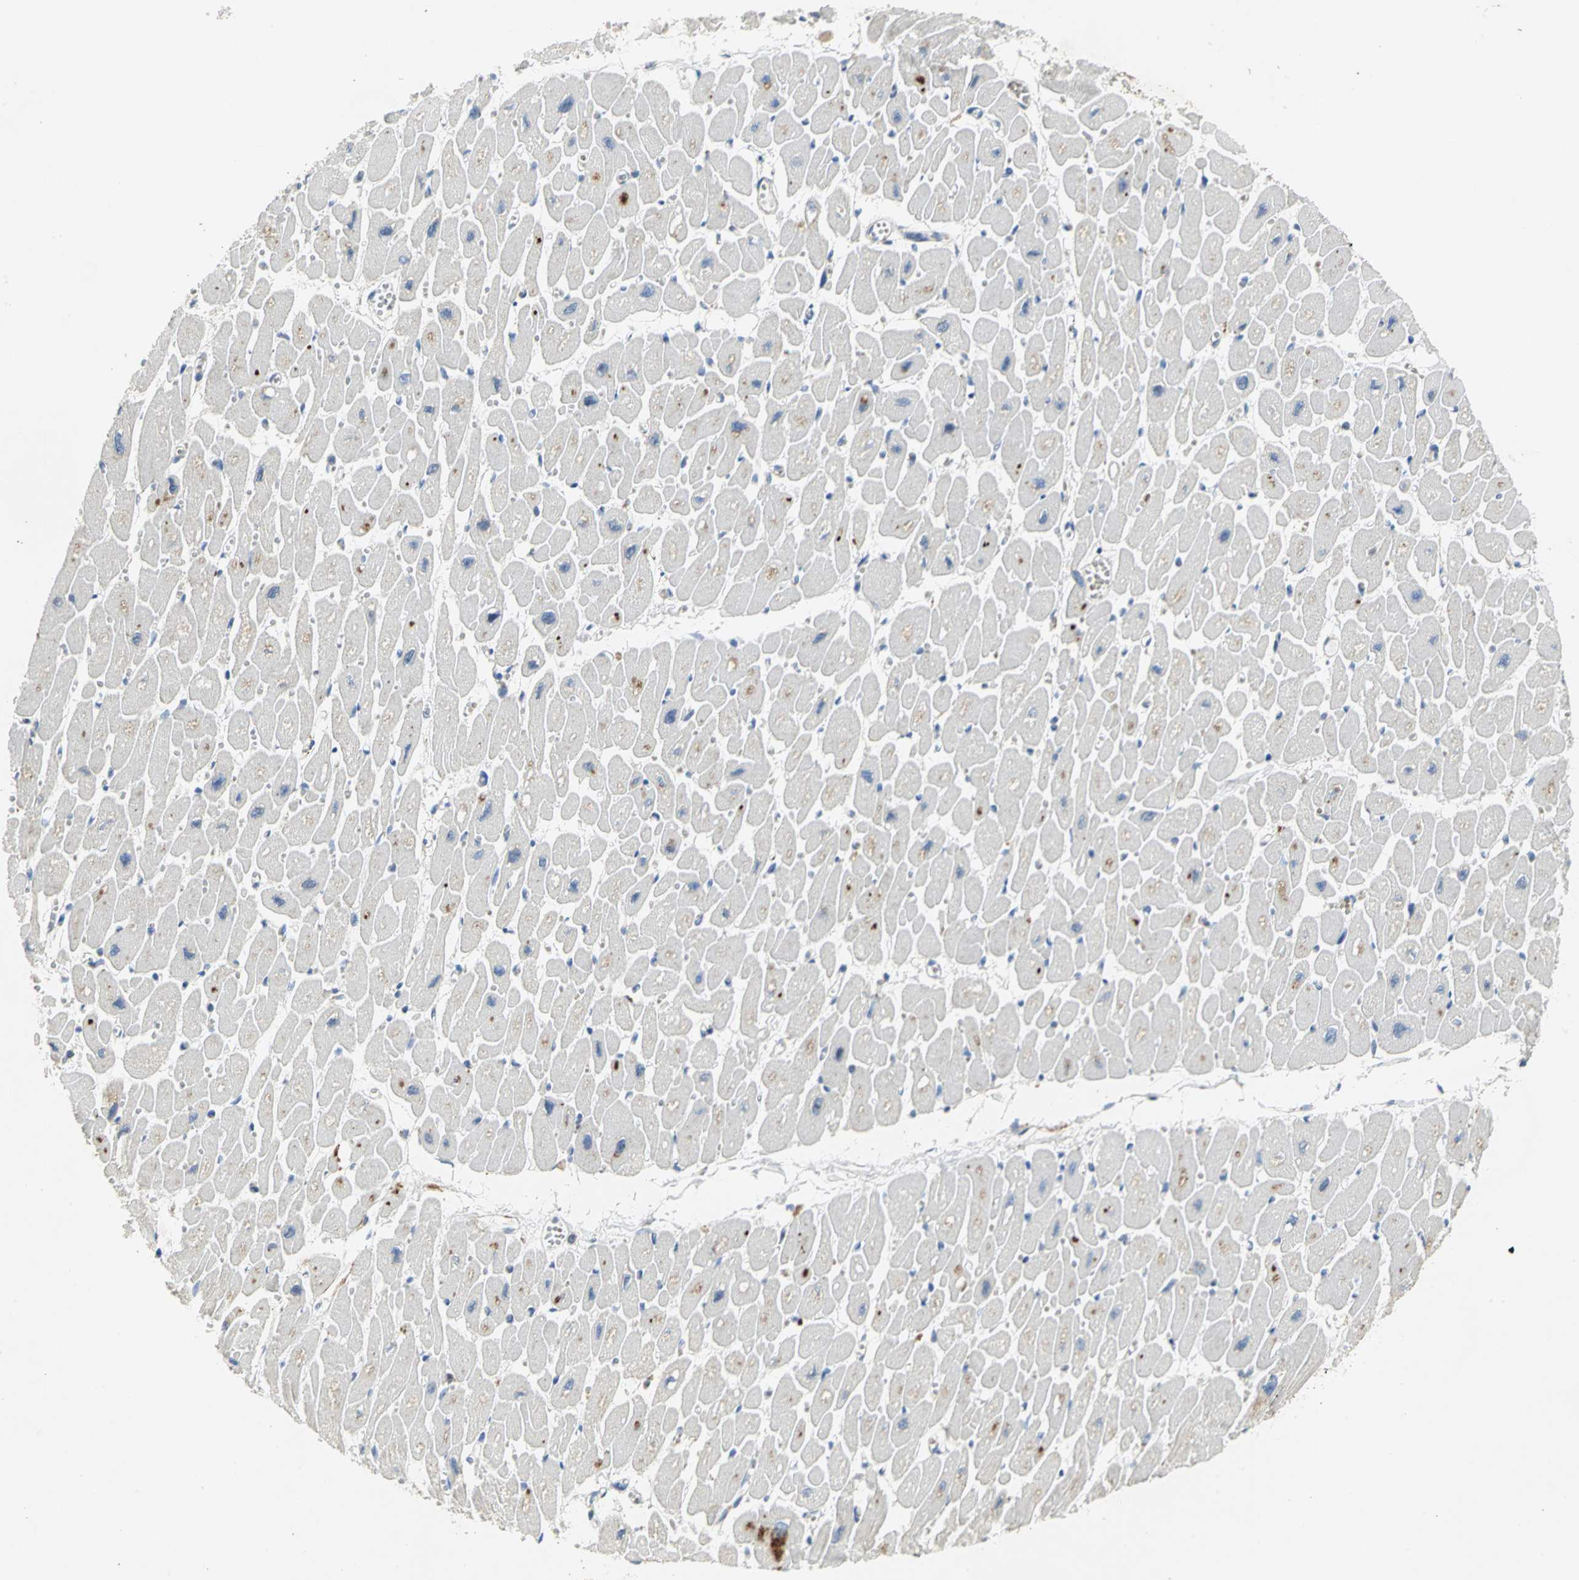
{"staining": {"intensity": "moderate", "quantity": "25%-75%", "location": "cytoplasmic/membranous"}, "tissue": "heart muscle", "cell_type": "Cardiomyocytes", "image_type": "normal", "snomed": [{"axis": "morphology", "description": "Normal tissue, NOS"}, {"axis": "topography", "description": "Heart"}], "caption": "A micrograph showing moderate cytoplasmic/membranous expression in approximately 25%-75% of cardiomyocytes in benign heart muscle, as visualized by brown immunohistochemical staining.", "gene": "SPPL2B", "patient": {"sex": "female", "age": 54}}